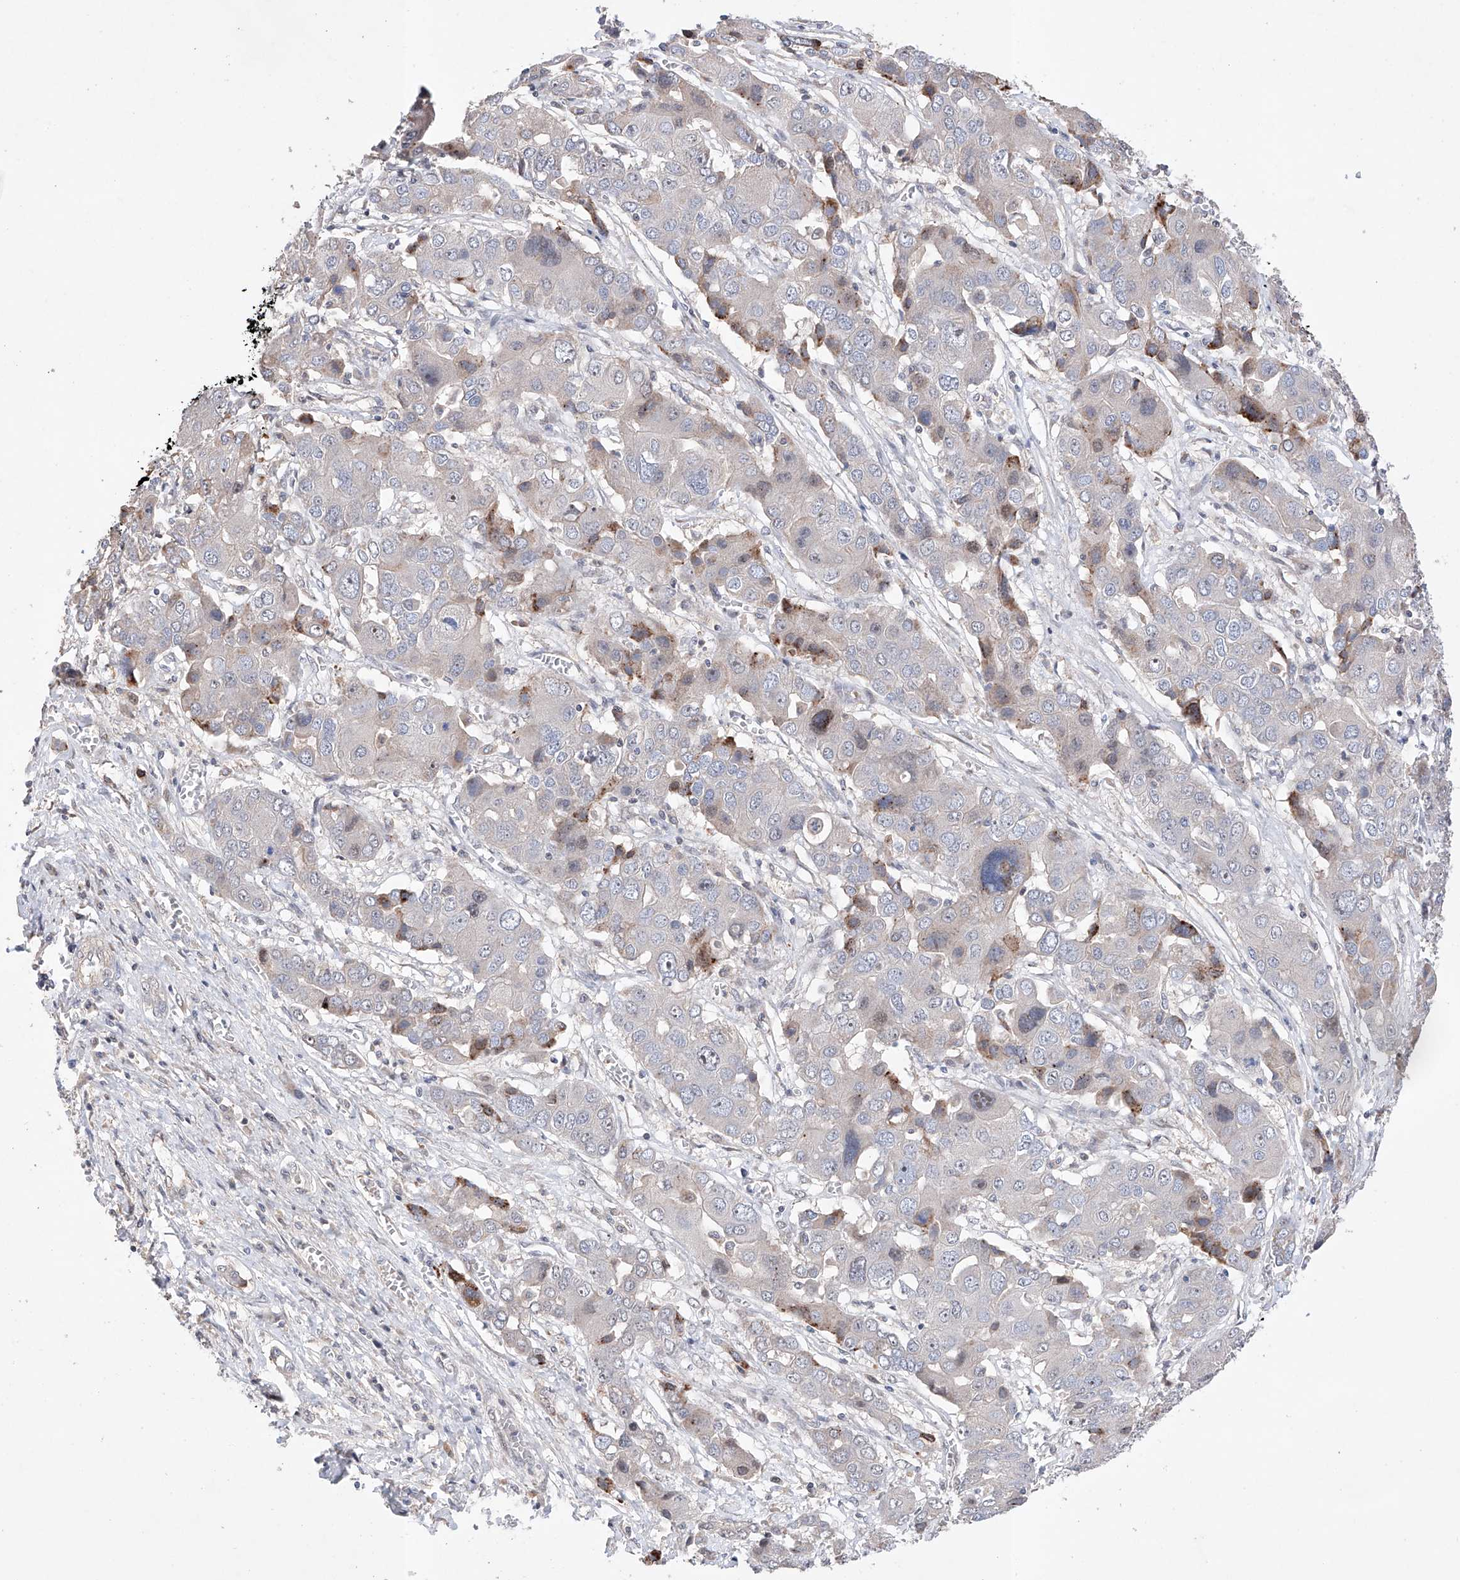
{"staining": {"intensity": "moderate", "quantity": "<25%", "location": "cytoplasmic/membranous"}, "tissue": "liver cancer", "cell_type": "Tumor cells", "image_type": "cancer", "snomed": [{"axis": "morphology", "description": "Cholangiocarcinoma"}, {"axis": "topography", "description": "Liver"}], "caption": "A high-resolution histopathology image shows immunohistochemistry staining of liver cancer (cholangiocarcinoma), which exhibits moderate cytoplasmic/membranous expression in about <25% of tumor cells.", "gene": "AFG1L", "patient": {"sex": "male", "age": 67}}